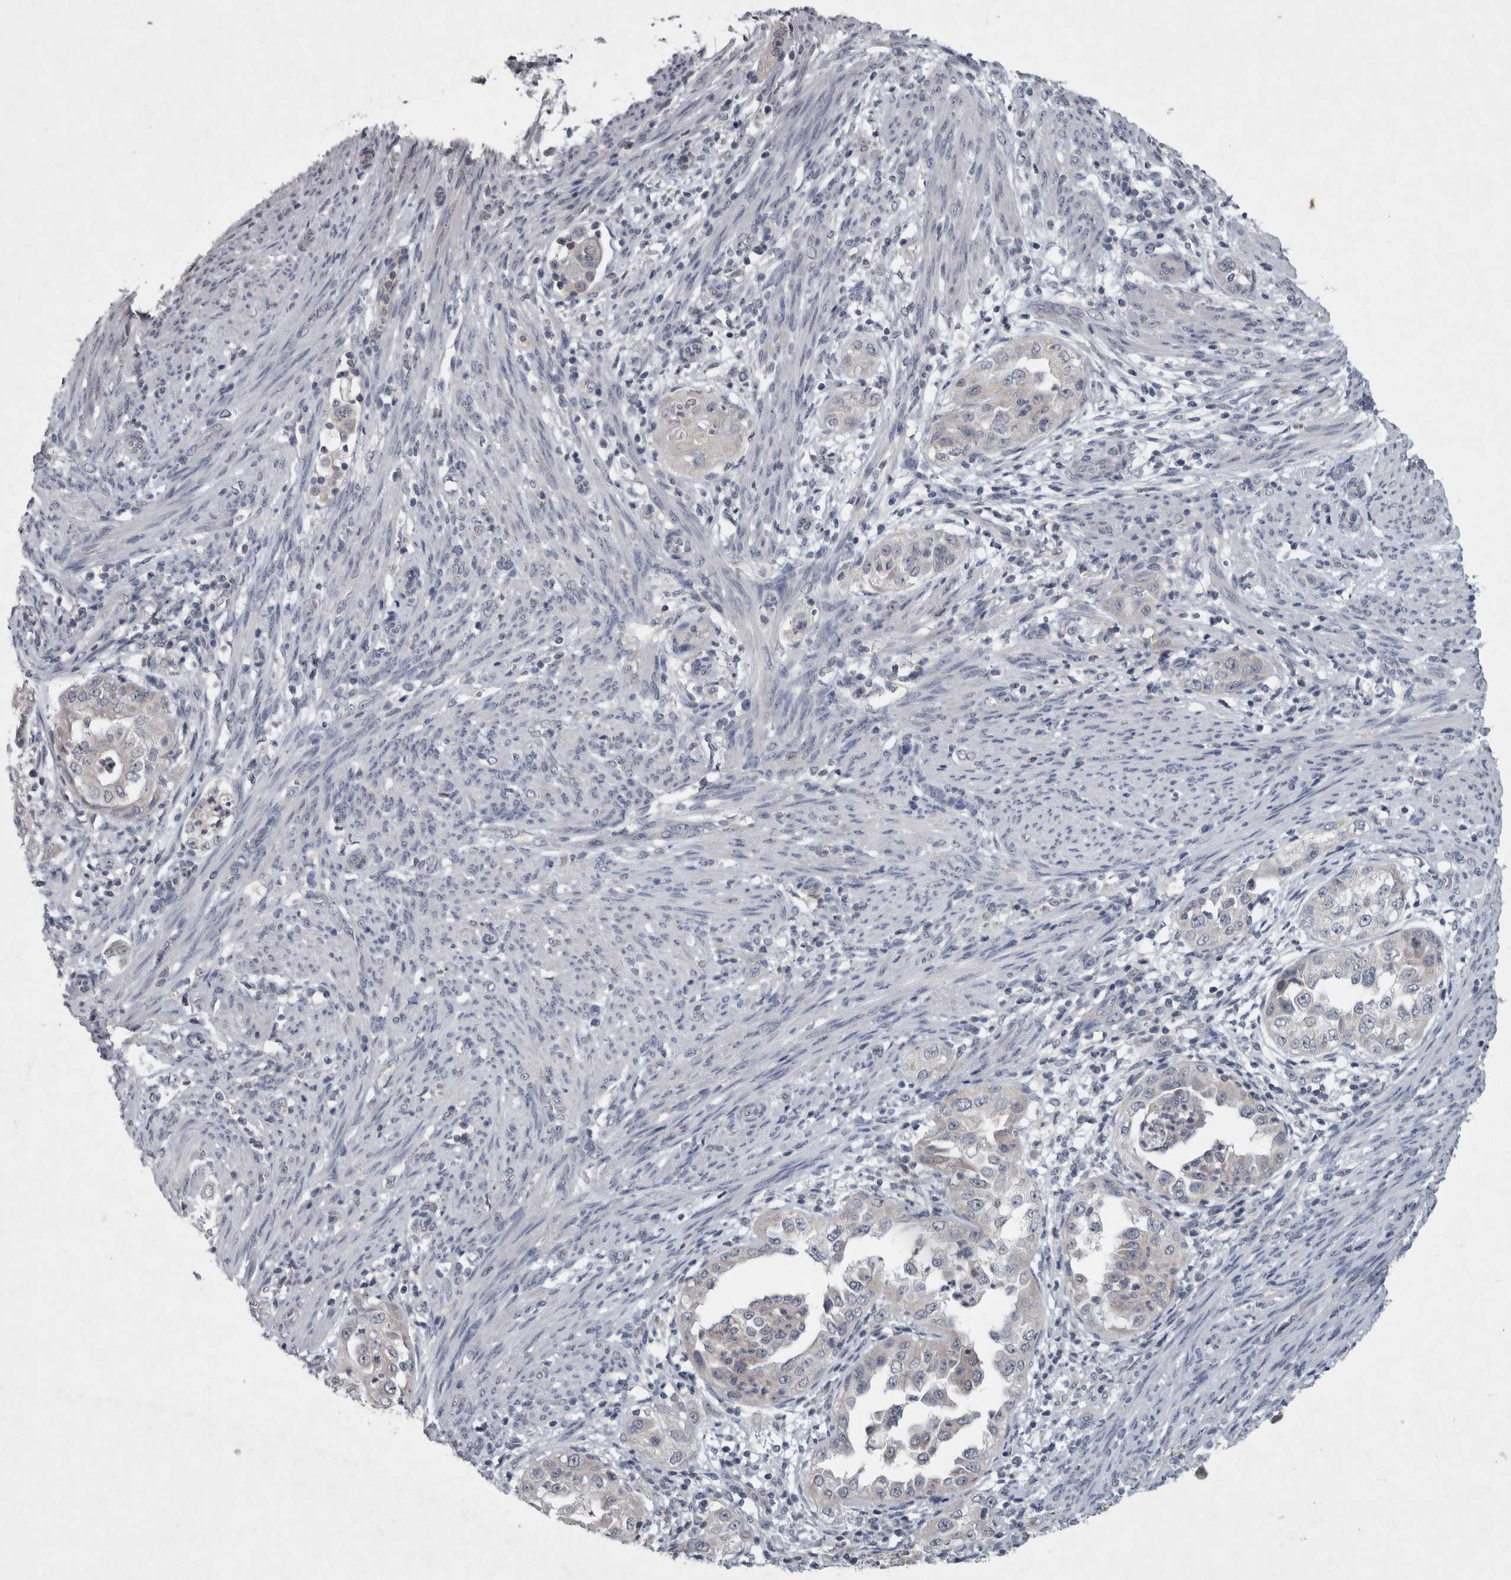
{"staining": {"intensity": "negative", "quantity": "none", "location": "none"}, "tissue": "endometrial cancer", "cell_type": "Tumor cells", "image_type": "cancer", "snomed": [{"axis": "morphology", "description": "Adenocarcinoma, NOS"}, {"axis": "topography", "description": "Endometrium"}], "caption": "This is an IHC photomicrograph of human endometrial cancer (adenocarcinoma). There is no positivity in tumor cells.", "gene": "WNT7A", "patient": {"sex": "female", "age": 85}}